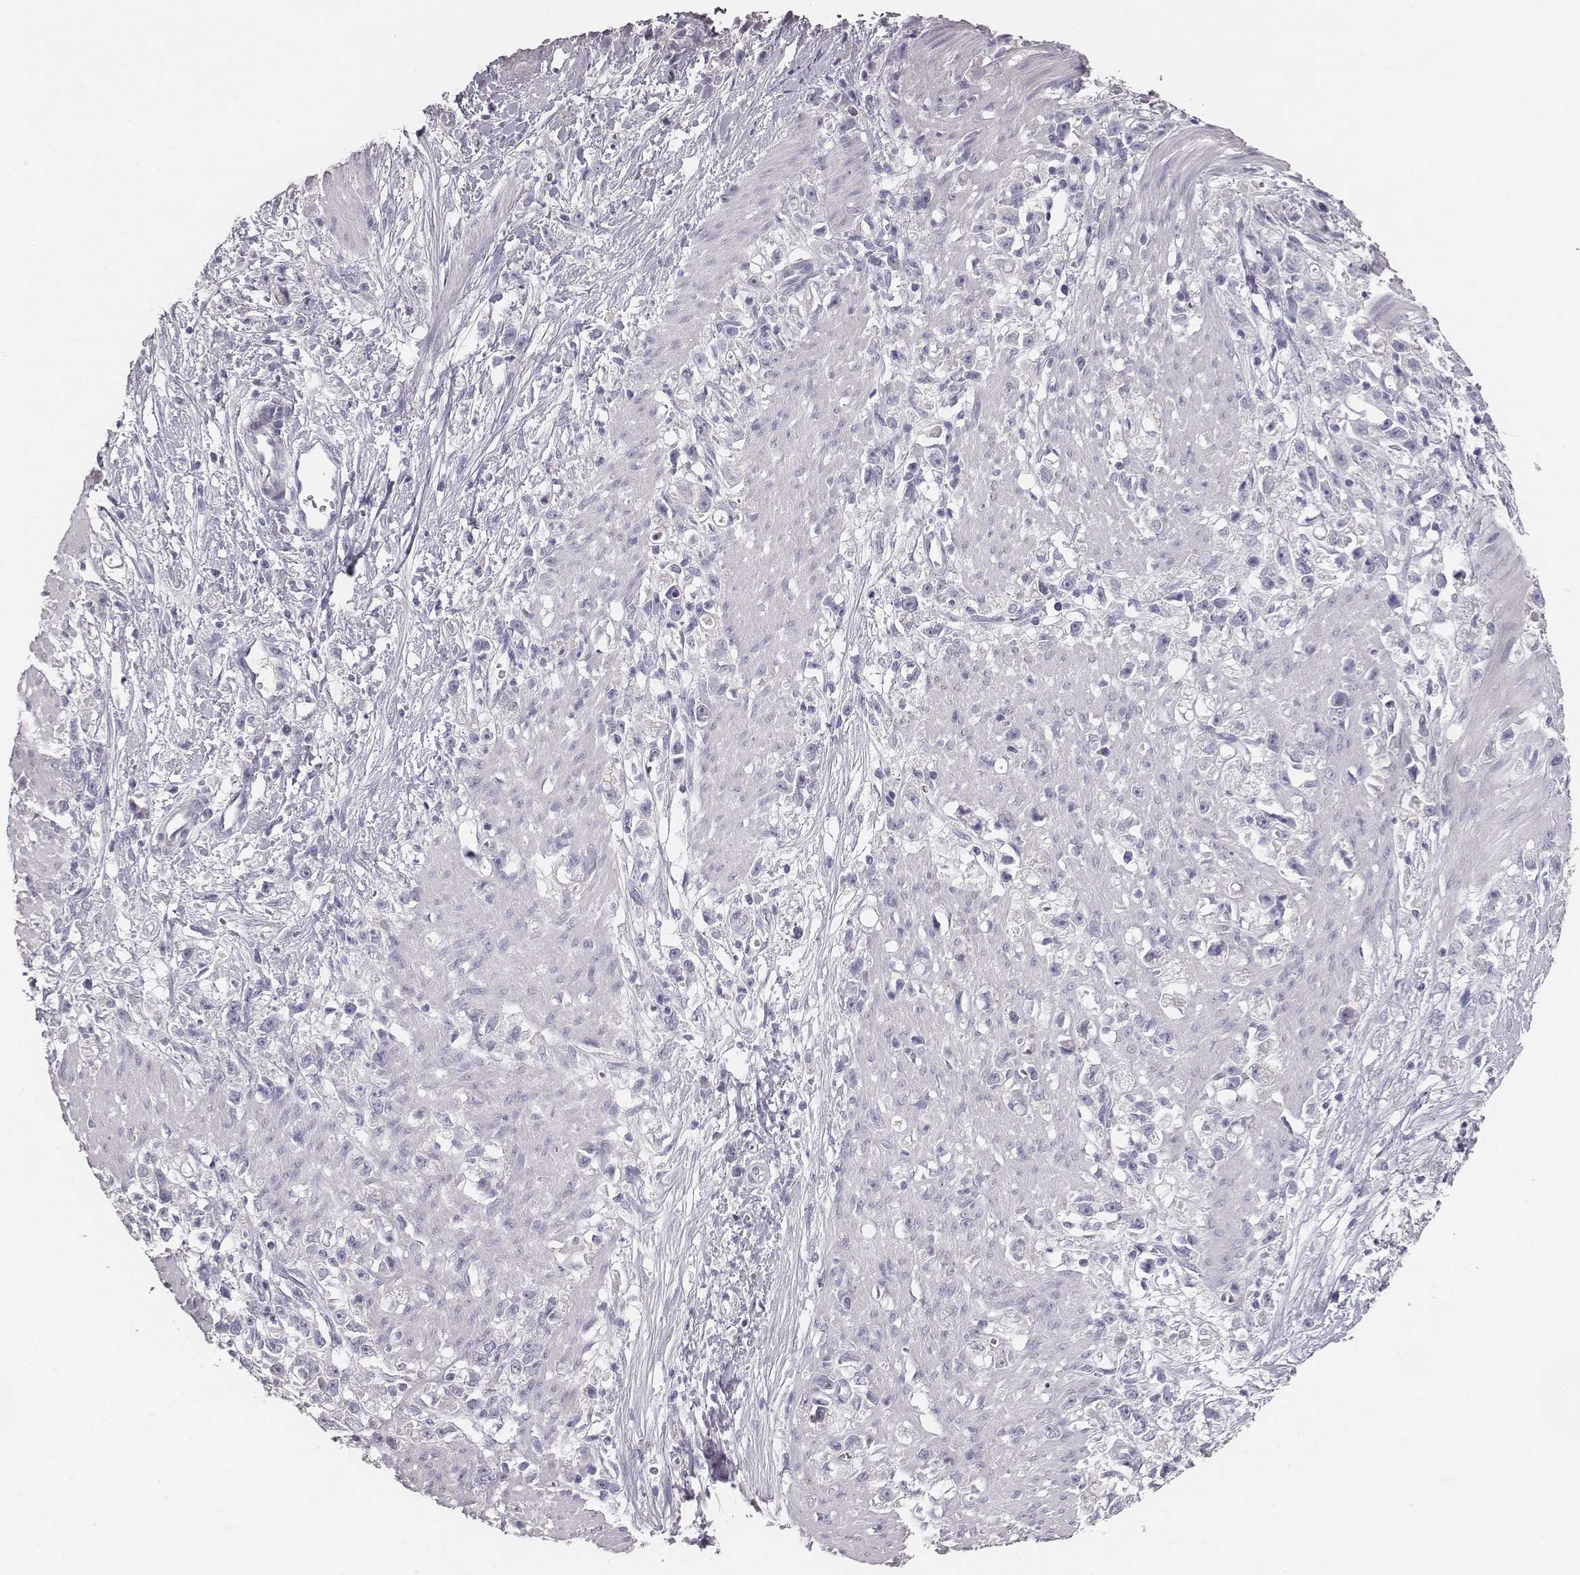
{"staining": {"intensity": "negative", "quantity": "none", "location": "none"}, "tissue": "stomach cancer", "cell_type": "Tumor cells", "image_type": "cancer", "snomed": [{"axis": "morphology", "description": "Adenocarcinoma, NOS"}, {"axis": "topography", "description": "Stomach"}], "caption": "IHC of human adenocarcinoma (stomach) exhibits no expression in tumor cells. (Stains: DAB (3,3'-diaminobenzidine) immunohistochemistry (IHC) with hematoxylin counter stain, Microscopy: brightfield microscopy at high magnification).", "gene": "MYH6", "patient": {"sex": "female", "age": 59}}